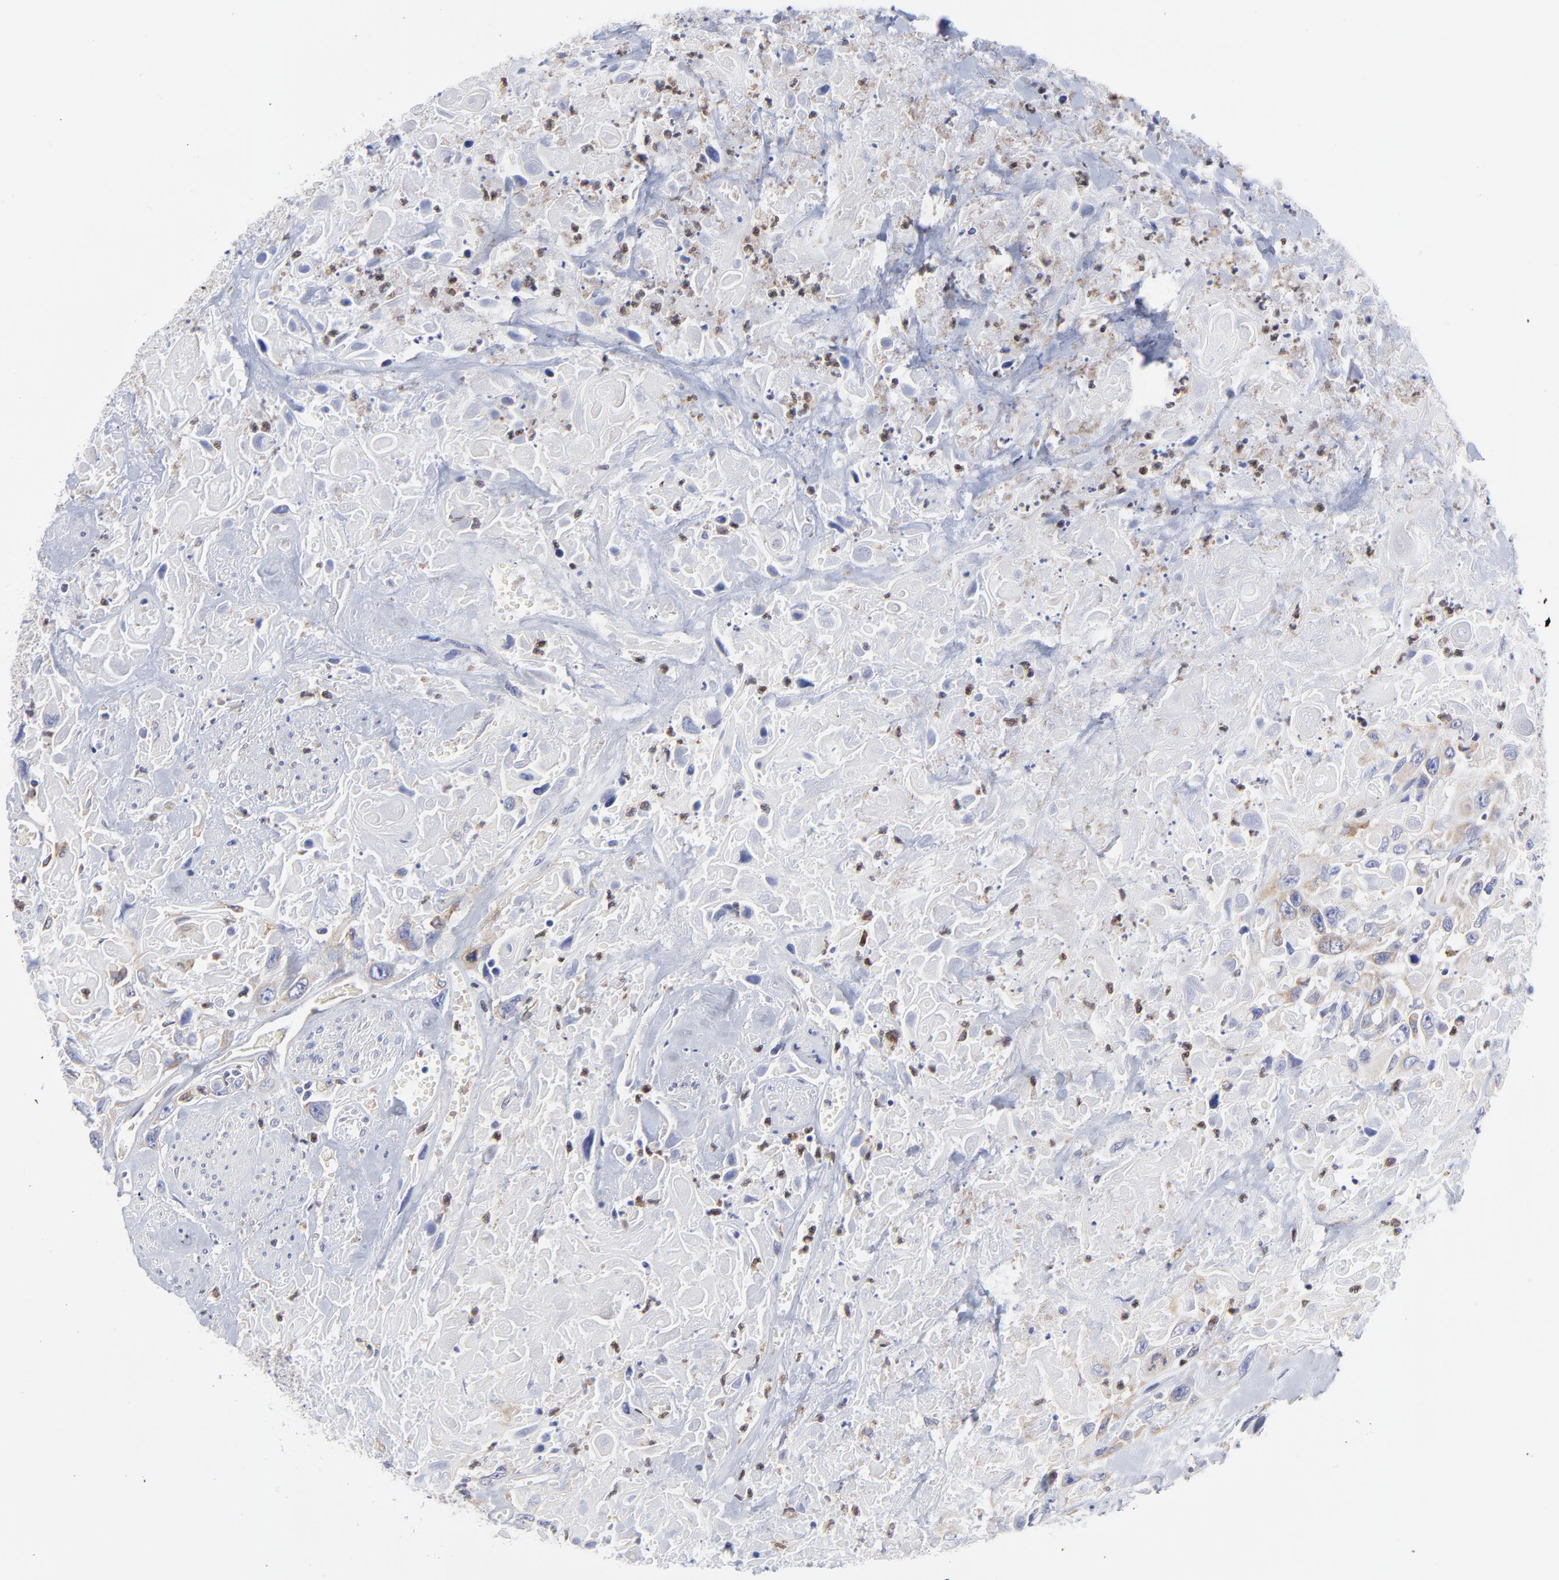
{"staining": {"intensity": "weak", "quantity": ">75%", "location": "cytoplasmic/membranous"}, "tissue": "urothelial cancer", "cell_type": "Tumor cells", "image_type": "cancer", "snomed": [{"axis": "morphology", "description": "Urothelial carcinoma, High grade"}, {"axis": "topography", "description": "Urinary bladder"}], "caption": "The histopathology image exhibits a brown stain indicating the presence of a protein in the cytoplasmic/membranous of tumor cells in high-grade urothelial carcinoma.", "gene": "MOSPD2", "patient": {"sex": "female", "age": 84}}